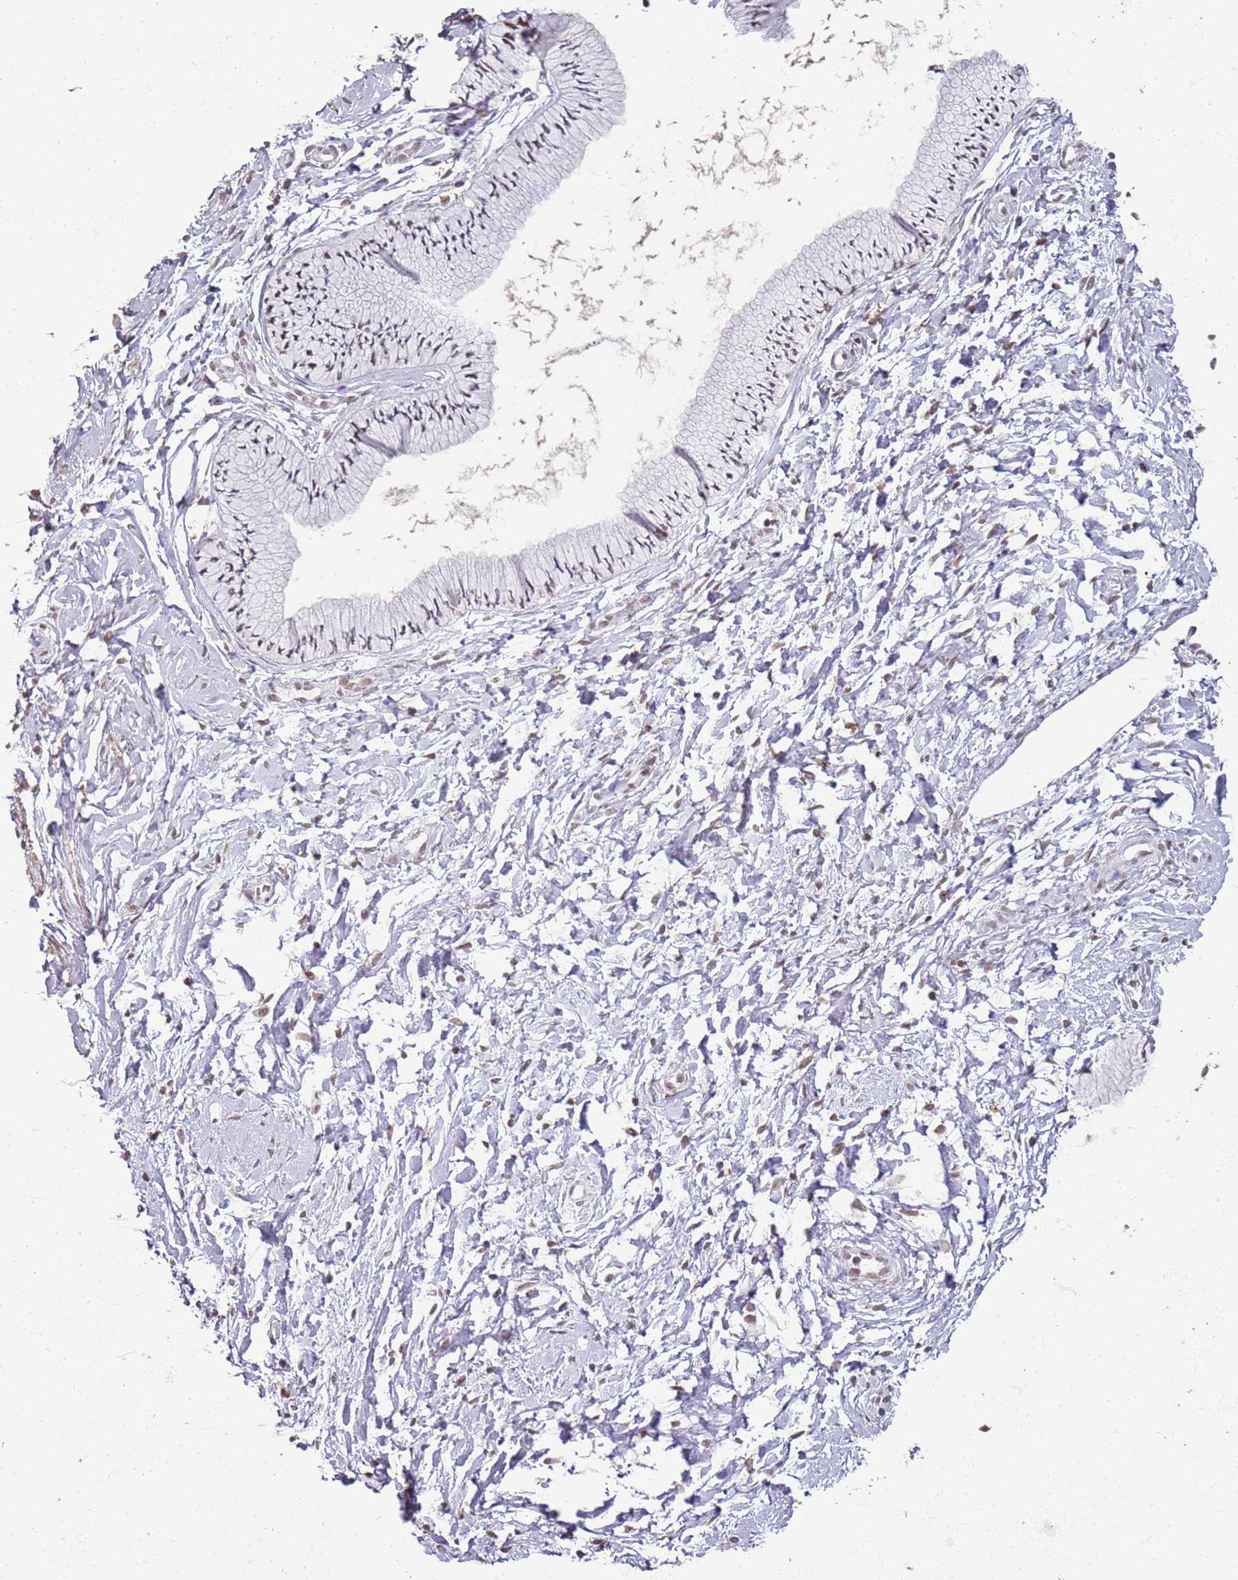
{"staining": {"intensity": "weak", "quantity": "25%-75%", "location": "nuclear"}, "tissue": "cervix", "cell_type": "Glandular cells", "image_type": "normal", "snomed": [{"axis": "morphology", "description": "Normal tissue, NOS"}, {"axis": "topography", "description": "Cervix"}], "caption": "Immunohistochemical staining of benign cervix demonstrates 25%-75% levels of weak nuclear protein expression in about 25%-75% of glandular cells. (DAB (3,3'-diaminobenzidine) IHC with brightfield microscopy, high magnification).", "gene": "ARL14EP", "patient": {"sex": "female", "age": 33}}